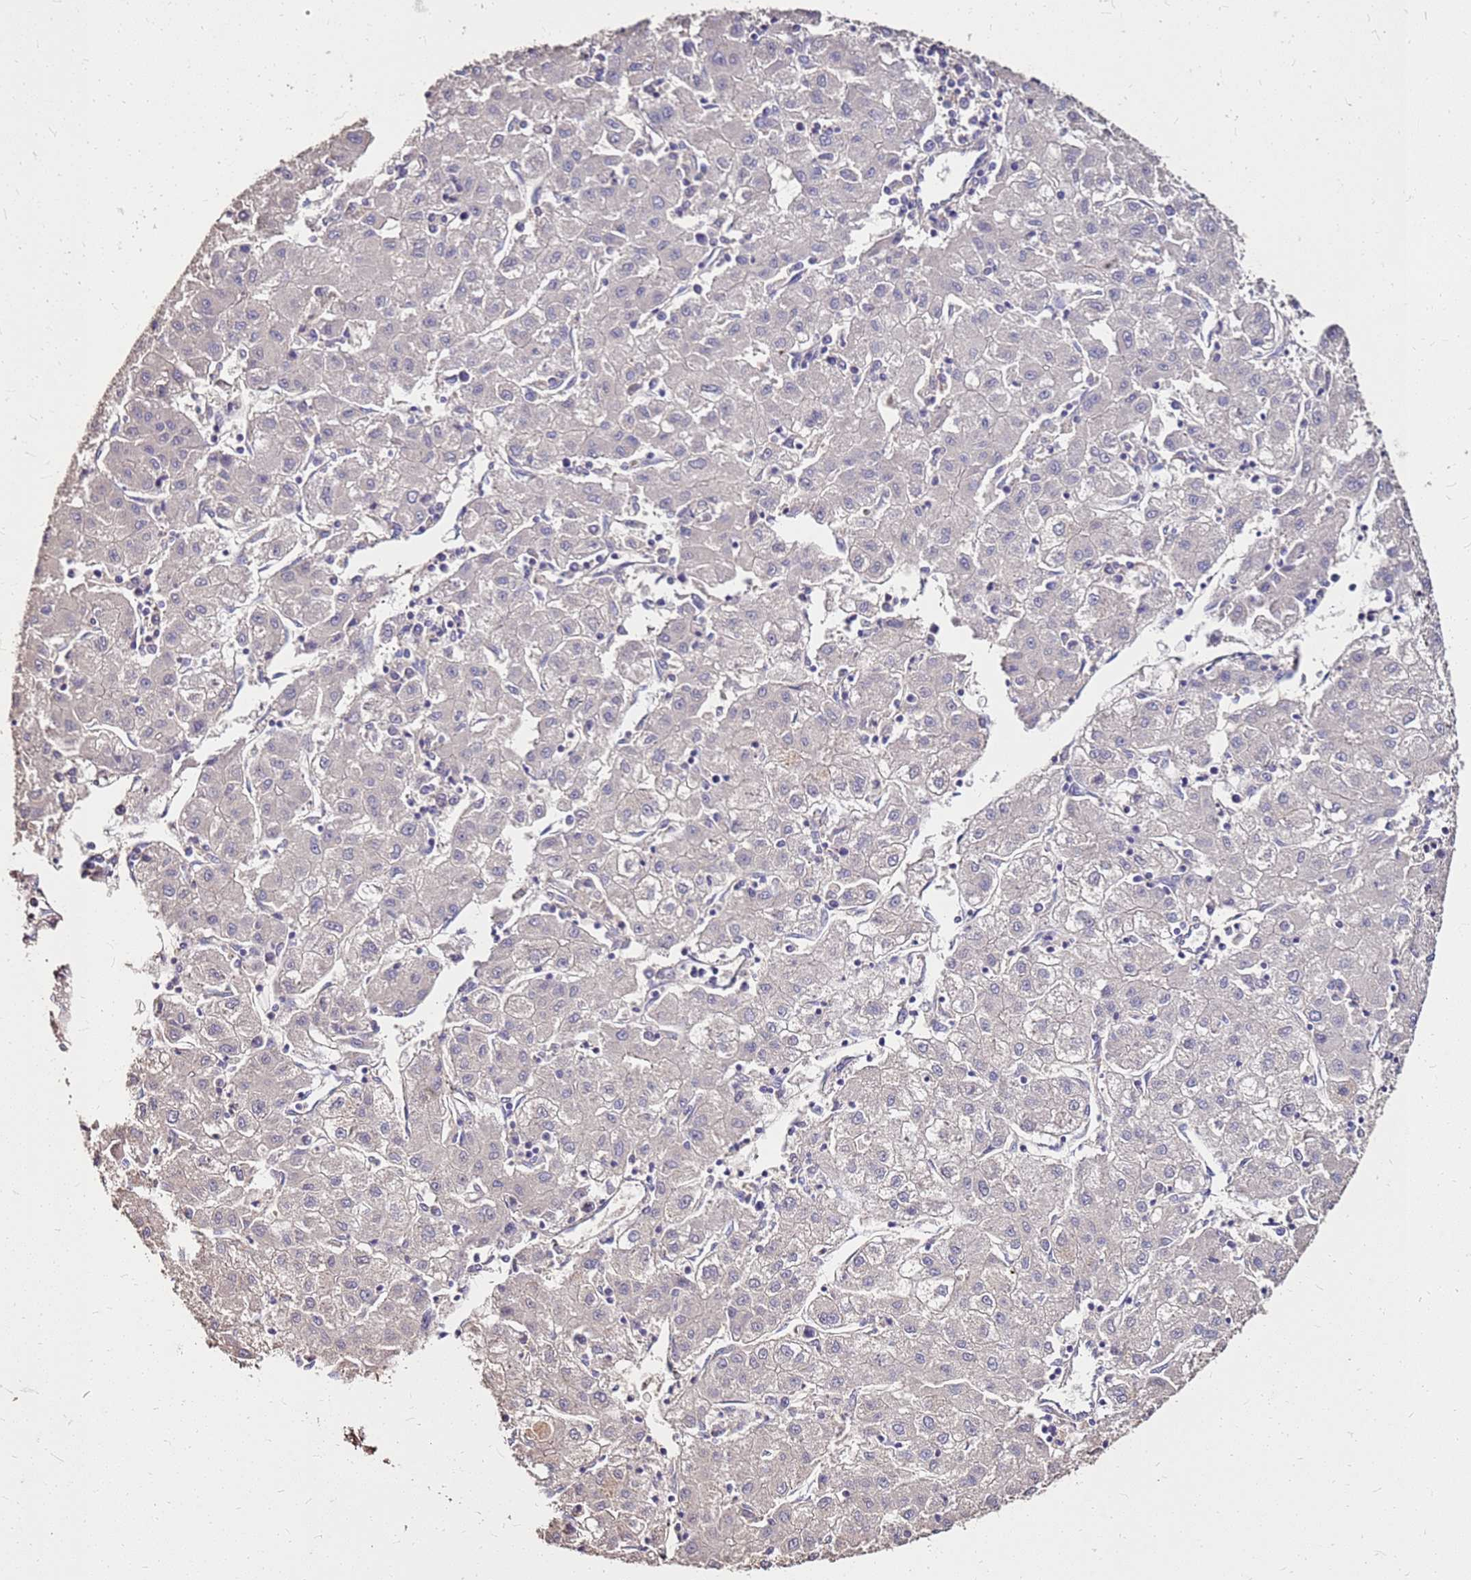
{"staining": {"intensity": "negative", "quantity": "none", "location": "none"}, "tissue": "liver cancer", "cell_type": "Tumor cells", "image_type": "cancer", "snomed": [{"axis": "morphology", "description": "Carcinoma, Hepatocellular, NOS"}, {"axis": "topography", "description": "Liver"}], "caption": "The immunohistochemistry (IHC) photomicrograph has no significant positivity in tumor cells of liver hepatocellular carcinoma tissue.", "gene": "EXD3", "patient": {"sex": "male", "age": 72}}